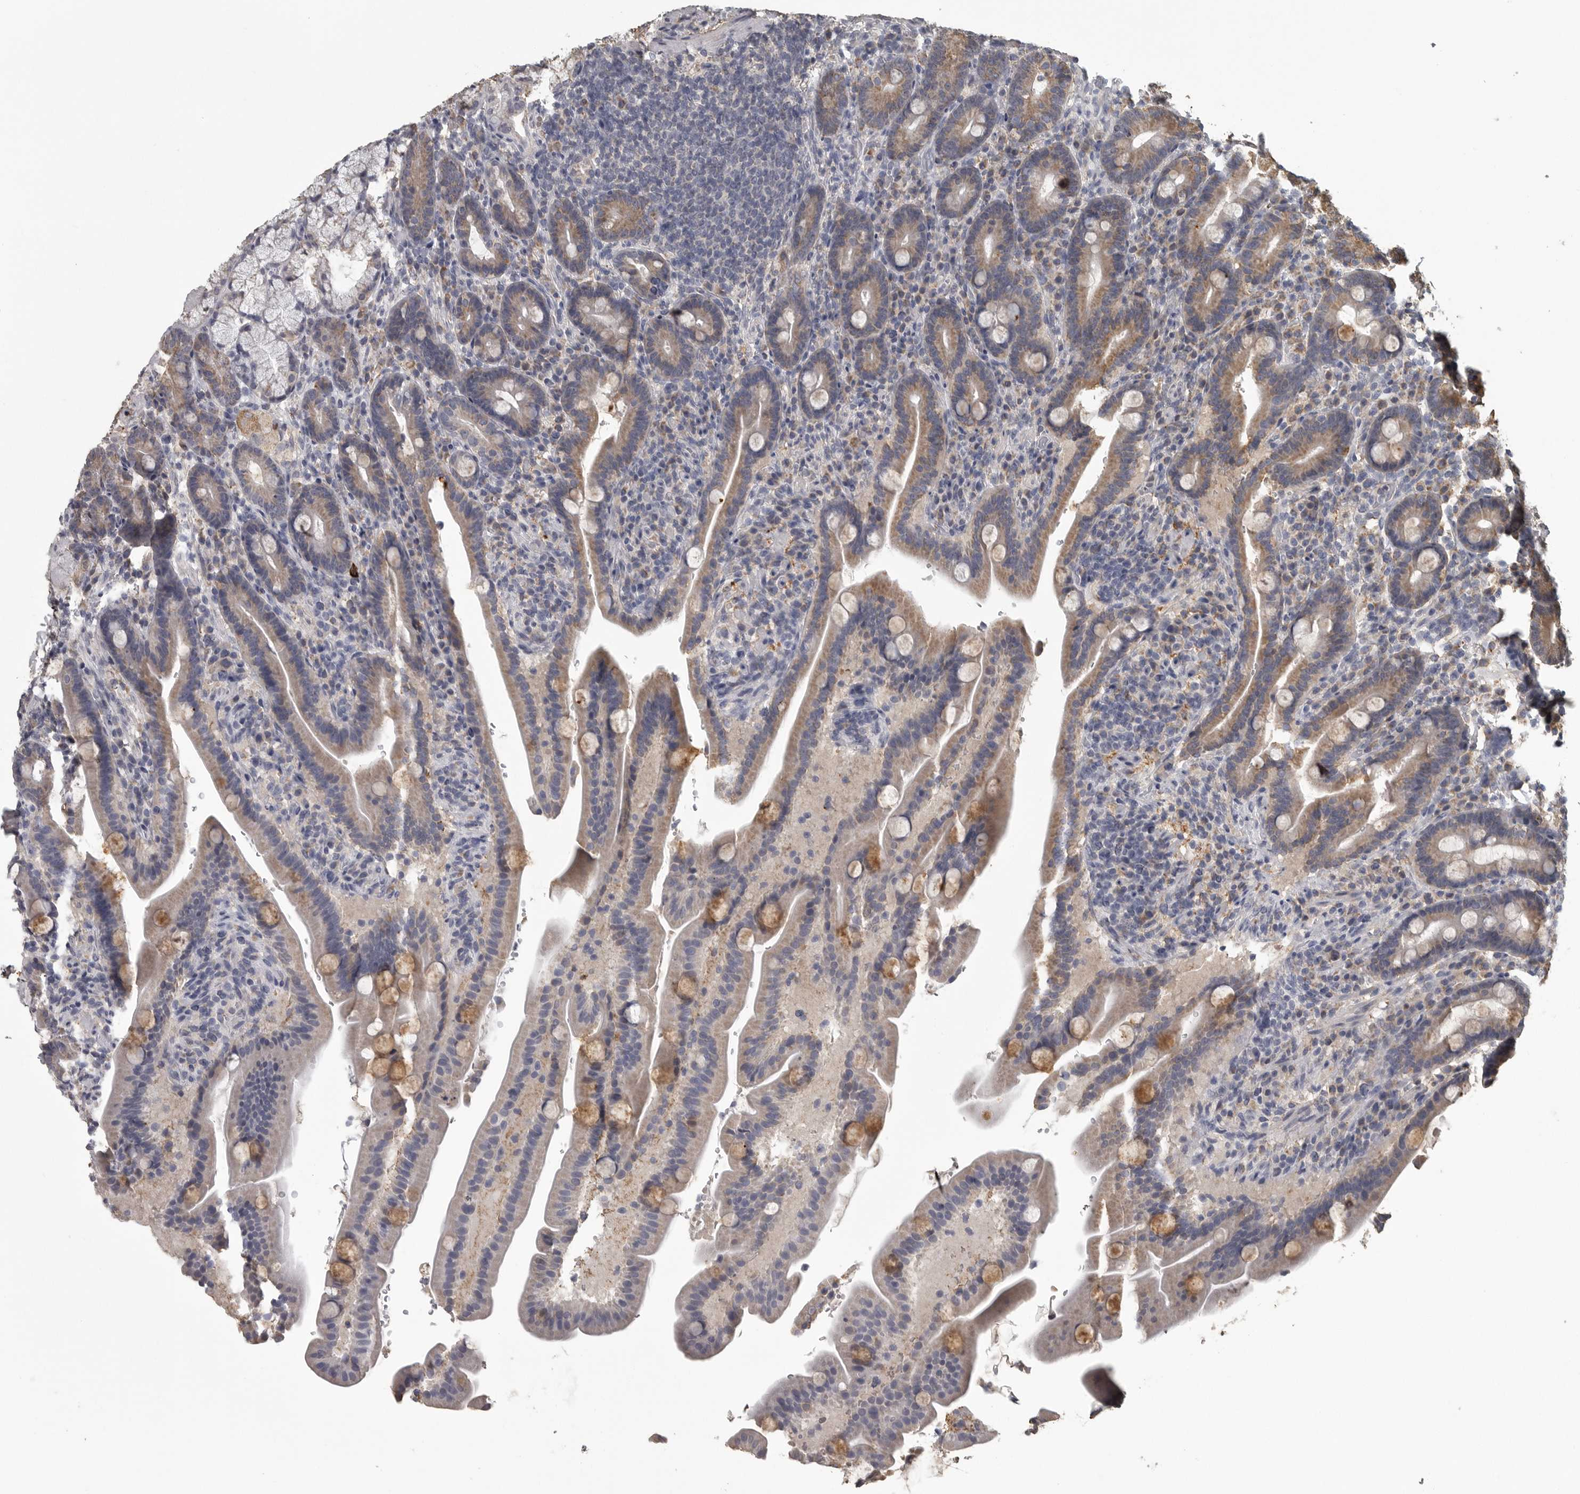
{"staining": {"intensity": "moderate", "quantity": ">75%", "location": "cytoplasmic/membranous"}, "tissue": "duodenum", "cell_type": "Glandular cells", "image_type": "normal", "snomed": [{"axis": "morphology", "description": "Normal tissue, NOS"}, {"axis": "topography", "description": "Duodenum"}], "caption": "High-magnification brightfield microscopy of benign duodenum stained with DAB (3,3'-diaminobenzidine) (brown) and counterstained with hematoxylin (blue). glandular cells exhibit moderate cytoplasmic/membranous positivity is appreciated in approximately>75% of cells.", "gene": "FRK", "patient": {"sex": "male", "age": 54}}